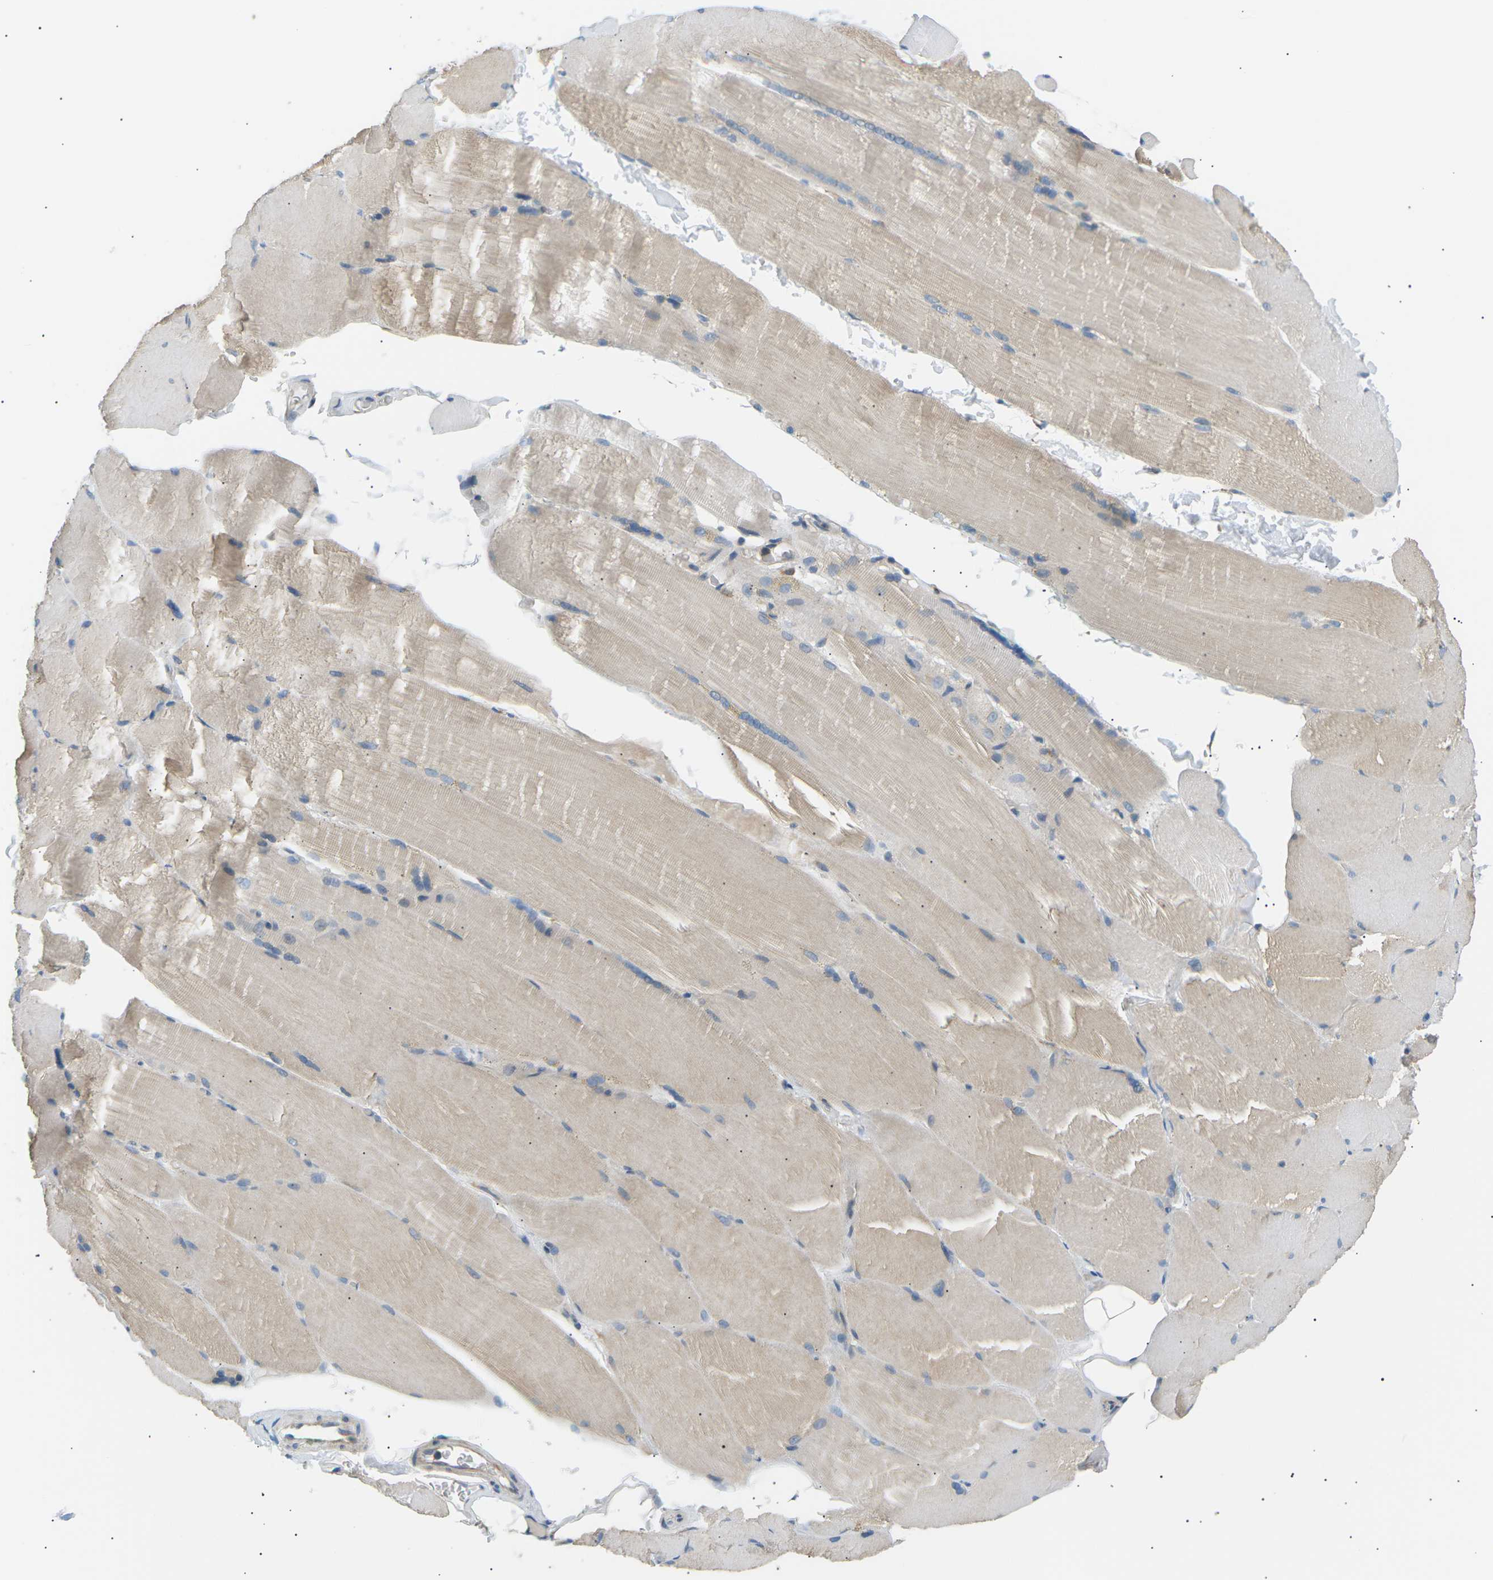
{"staining": {"intensity": "weak", "quantity": "25%-75%", "location": "cytoplasmic/membranous"}, "tissue": "skeletal muscle", "cell_type": "Myocytes", "image_type": "normal", "snomed": [{"axis": "morphology", "description": "Normal tissue, NOS"}, {"axis": "topography", "description": "Skin"}, {"axis": "topography", "description": "Skeletal muscle"}], "caption": "Protein expression by immunohistochemistry demonstrates weak cytoplasmic/membranous expression in about 25%-75% of myocytes in normal skeletal muscle.", "gene": "TBC1D8", "patient": {"sex": "male", "age": 83}}